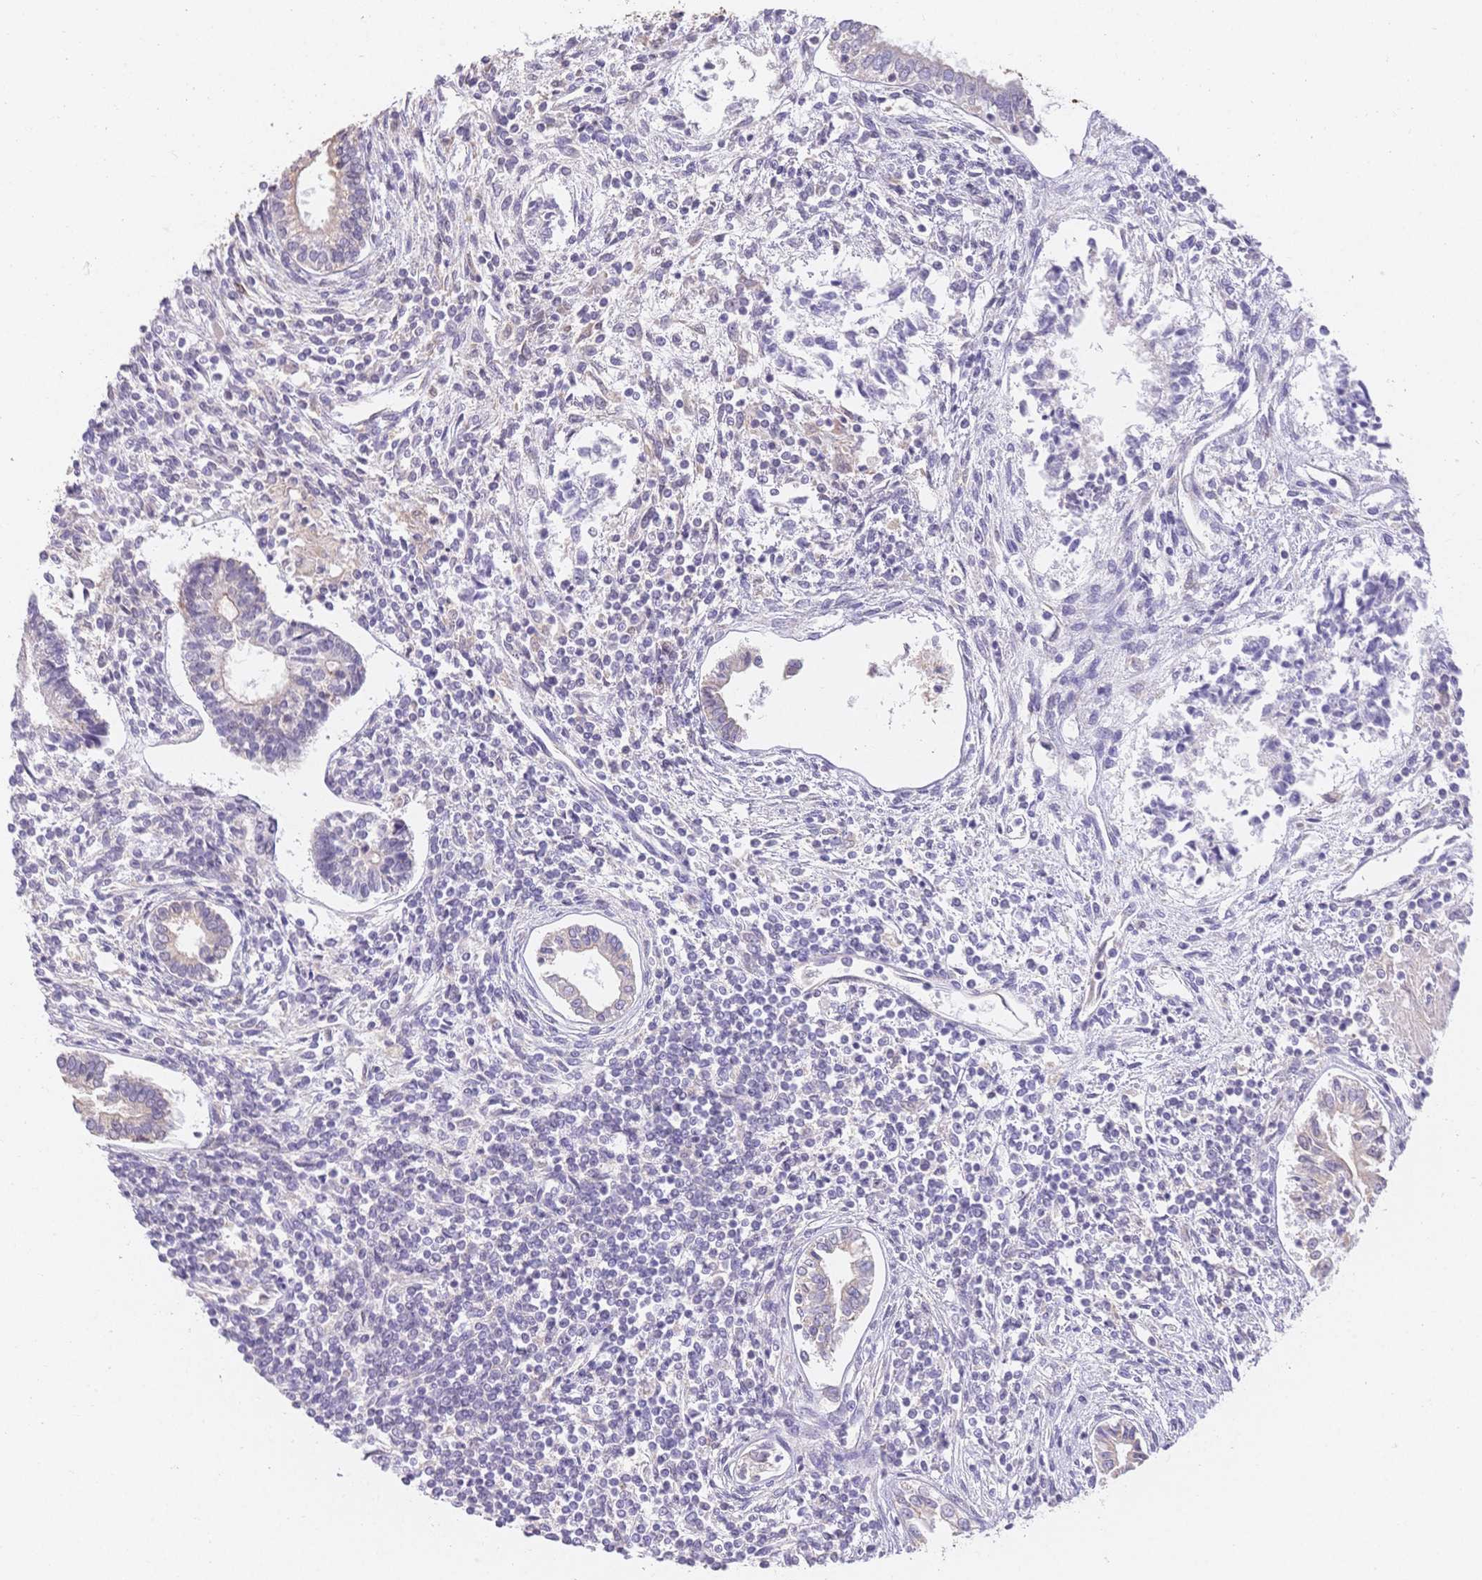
{"staining": {"intensity": "negative", "quantity": "none", "location": "none"}, "tissue": "testis cancer", "cell_type": "Tumor cells", "image_type": "cancer", "snomed": [{"axis": "morphology", "description": "Carcinoma, Embryonal, NOS"}, {"axis": "topography", "description": "Testis"}], "caption": "IHC of testis cancer exhibits no positivity in tumor cells. (DAB IHC, high magnification).", "gene": "HS3ST5", "patient": {"sex": "male", "age": 37}}